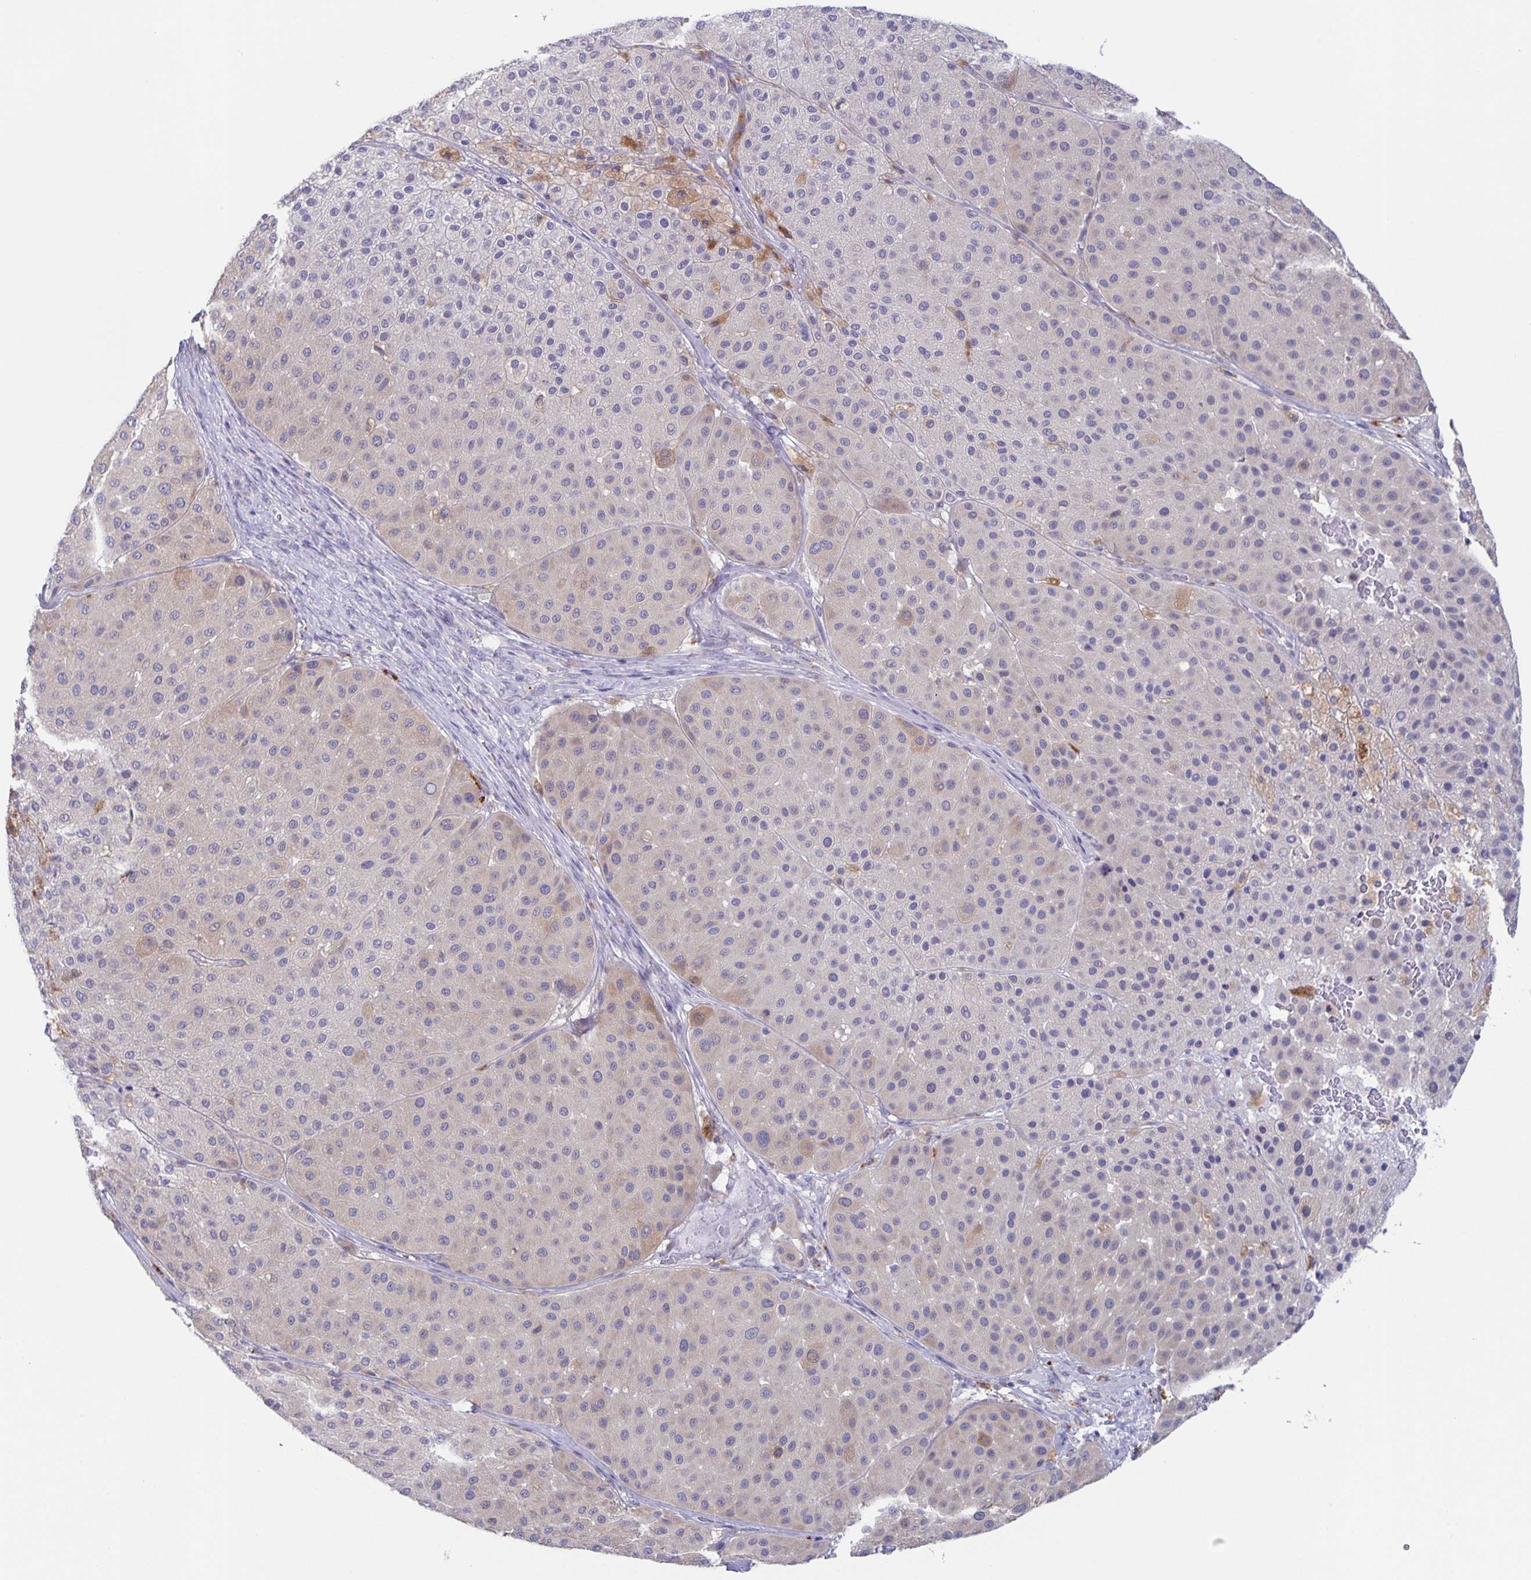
{"staining": {"intensity": "negative", "quantity": "none", "location": "none"}, "tissue": "melanoma", "cell_type": "Tumor cells", "image_type": "cancer", "snomed": [{"axis": "morphology", "description": "Malignant melanoma, Metastatic site"}, {"axis": "topography", "description": "Smooth muscle"}], "caption": "Immunohistochemical staining of human melanoma demonstrates no significant expression in tumor cells.", "gene": "LIPA", "patient": {"sex": "male", "age": 41}}